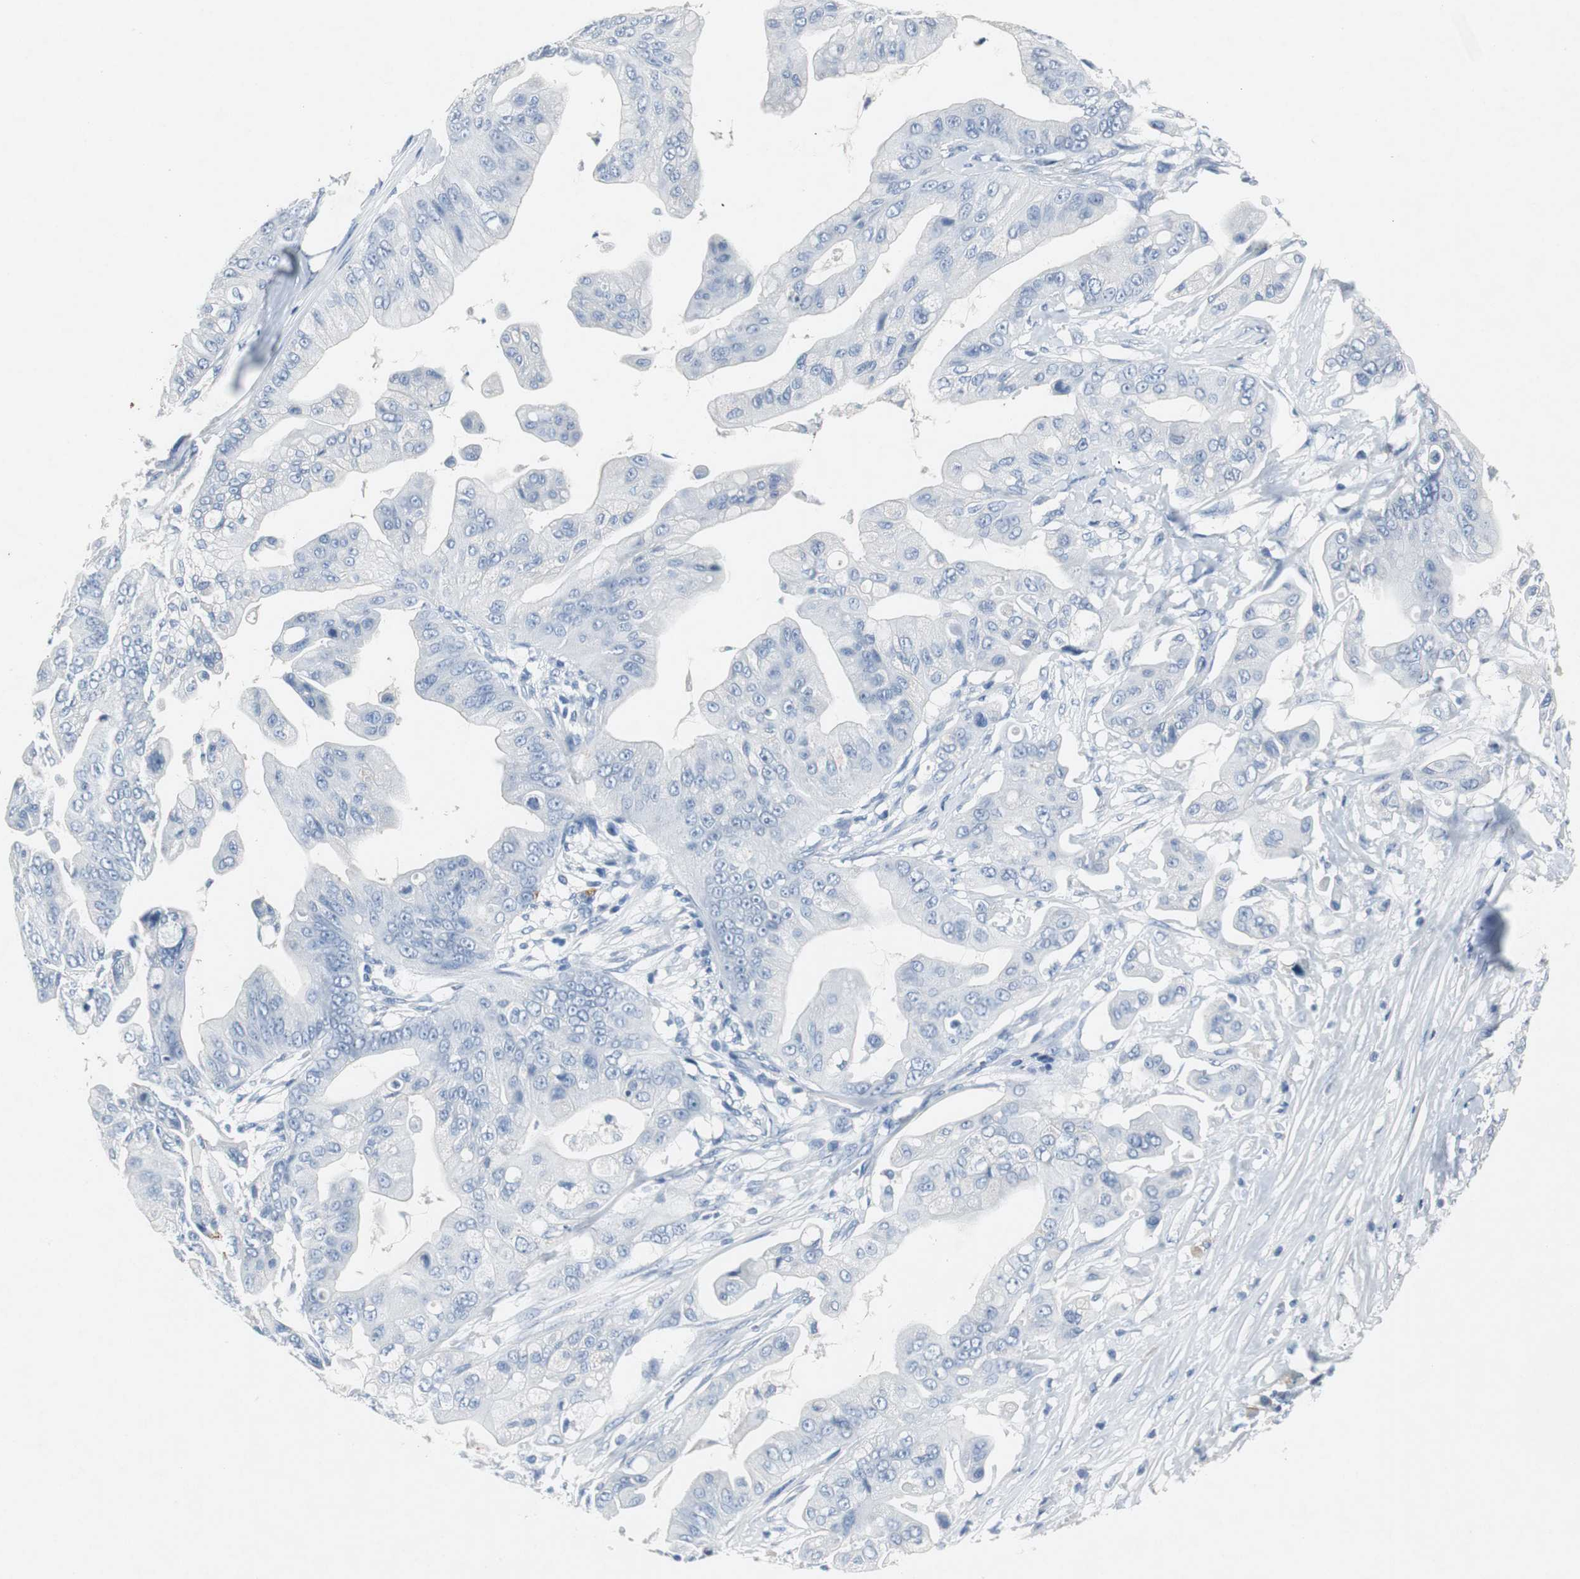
{"staining": {"intensity": "negative", "quantity": "none", "location": "none"}, "tissue": "pancreatic cancer", "cell_type": "Tumor cells", "image_type": "cancer", "snomed": [{"axis": "morphology", "description": "Adenocarcinoma, NOS"}, {"axis": "topography", "description": "Pancreas"}], "caption": "A micrograph of pancreatic cancer (adenocarcinoma) stained for a protein demonstrates no brown staining in tumor cells.", "gene": "LRP2", "patient": {"sex": "female", "age": 75}}